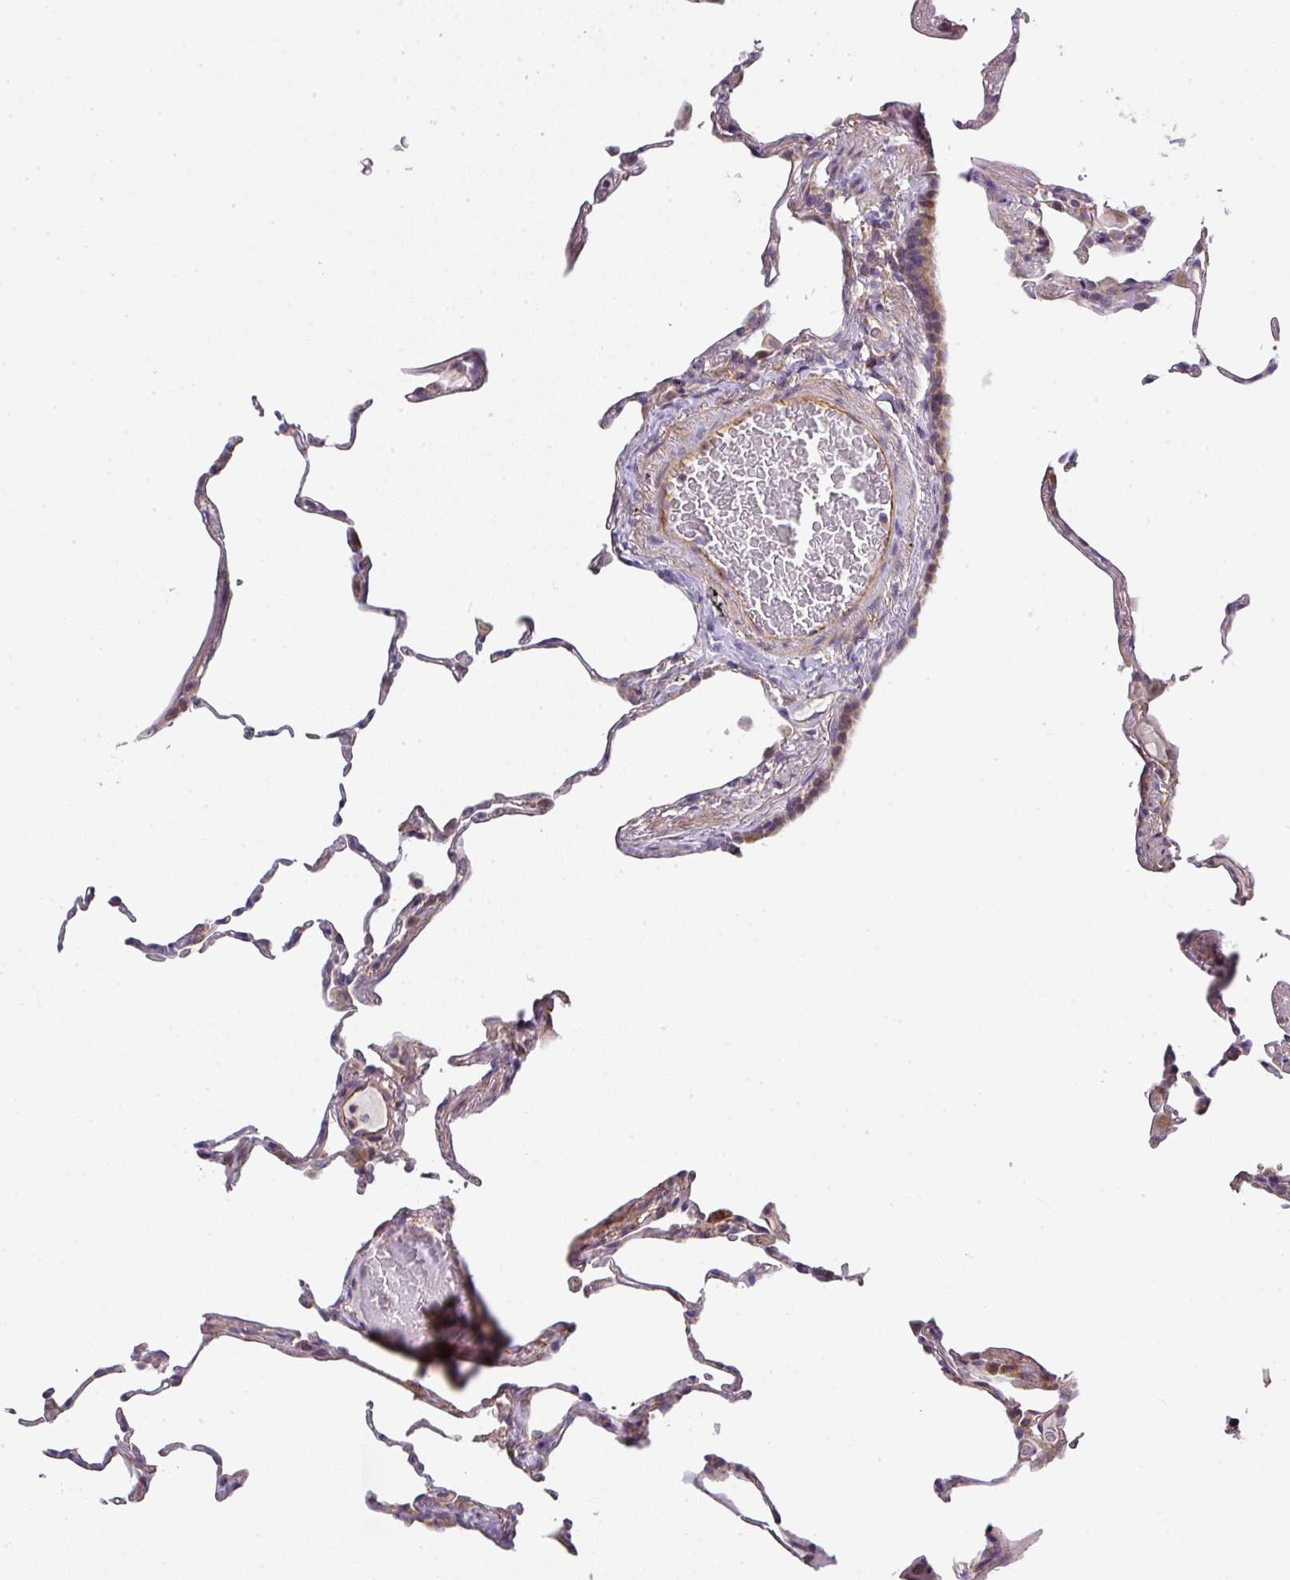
{"staining": {"intensity": "negative", "quantity": "none", "location": "none"}, "tissue": "lung", "cell_type": "Alveolar cells", "image_type": "normal", "snomed": [{"axis": "morphology", "description": "Normal tissue, NOS"}, {"axis": "topography", "description": "Lung"}], "caption": "Alveolar cells show no significant protein staining in normal lung. (Brightfield microscopy of DAB (3,3'-diaminobenzidine) immunohistochemistry (IHC) at high magnification).", "gene": "STK35", "patient": {"sex": "female", "age": 57}}